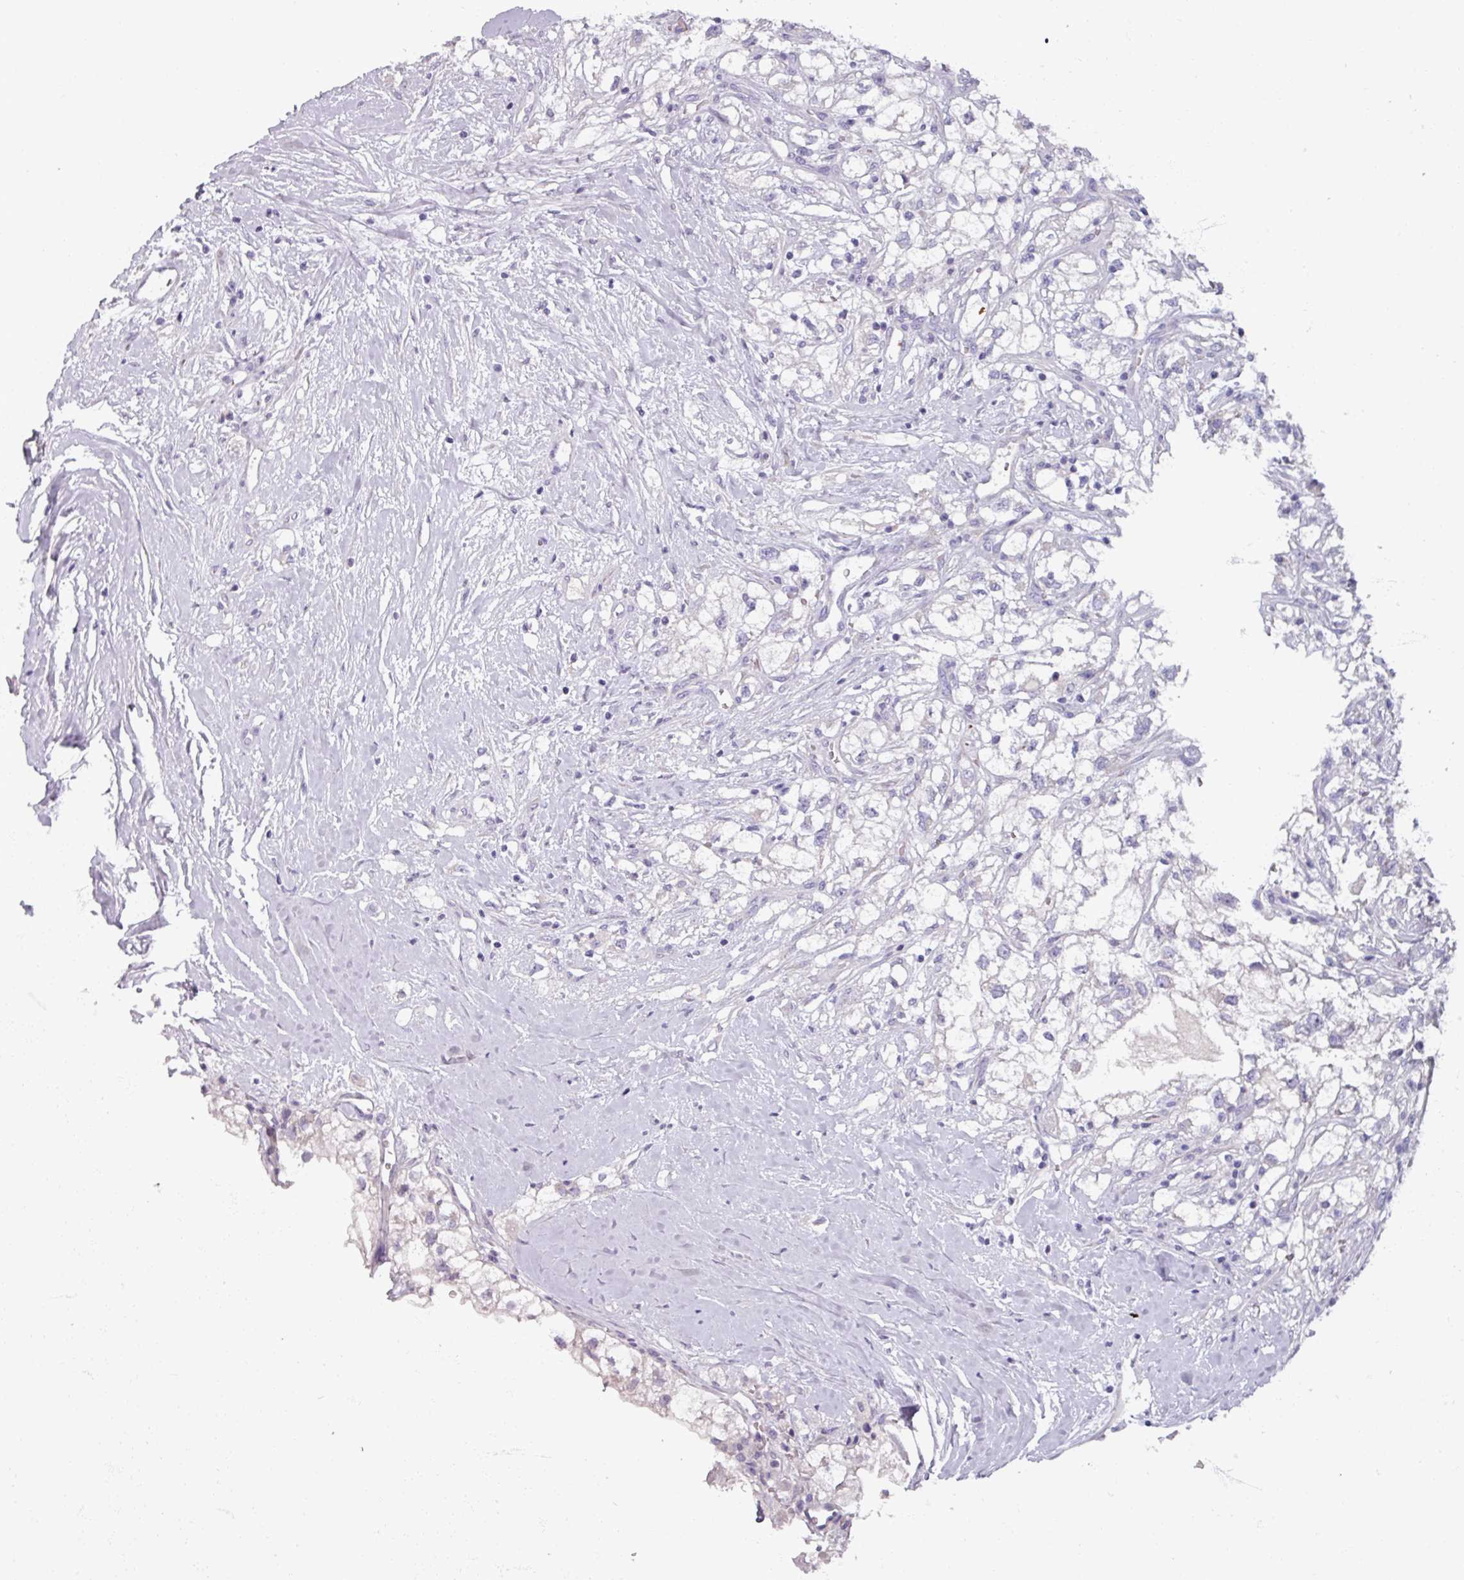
{"staining": {"intensity": "negative", "quantity": "none", "location": "none"}, "tissue": "renal cancer", "cell_type": "Tumor cells", "image_type": "cancer", "snomed": [{"axis": "morphology", "description": "Adenocarcinoma, NOS"}, {"axis": "topography", "description": "Kidney"}], "caption": "Immunohistochemical staining of human renal cancer displays no significant staining in tumor cells.", "gene": "SMIM11", "patient": {"sex": "male", "age": 59}}